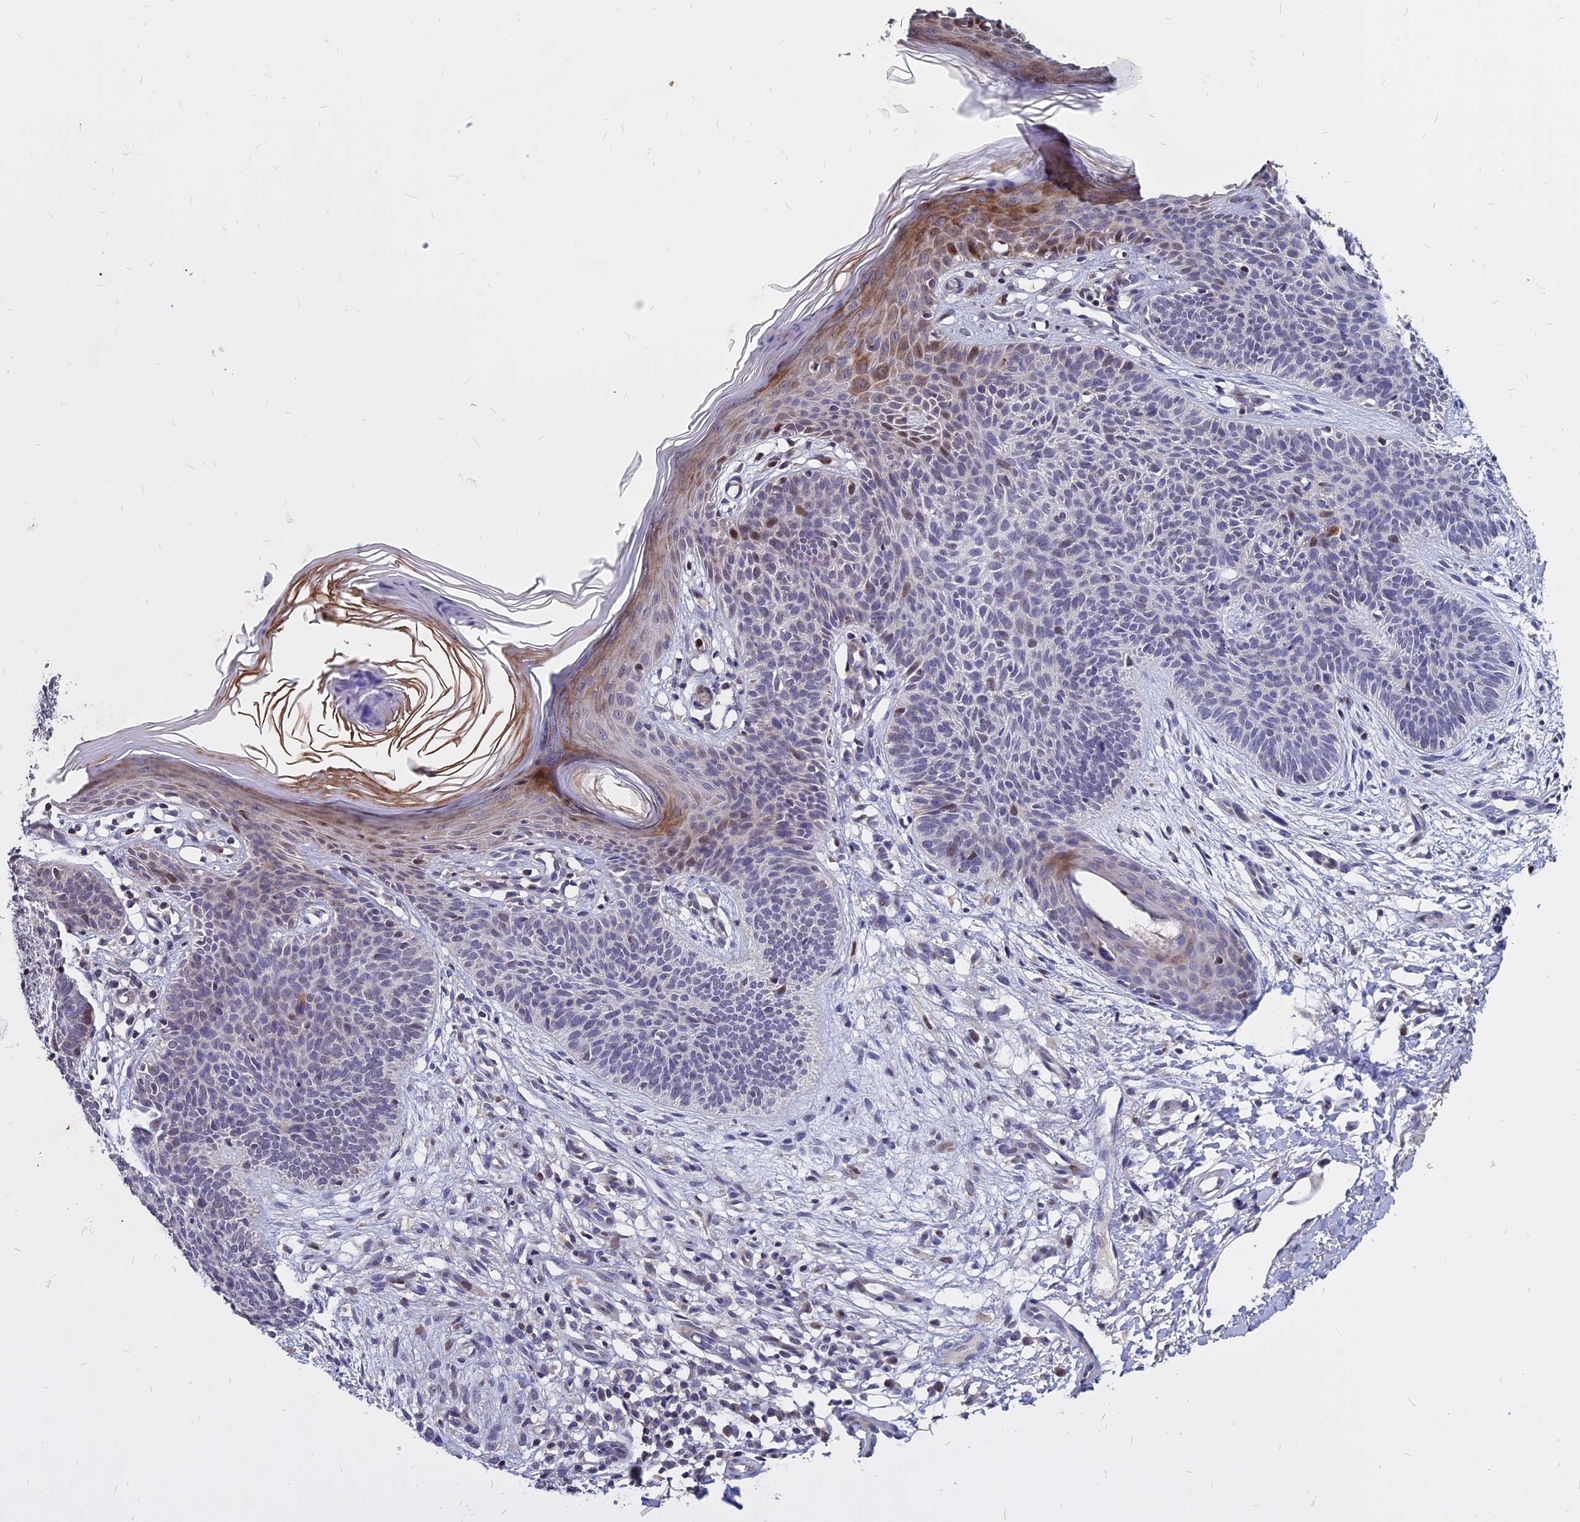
{"staining": {"intensity": "negative", "quantity": "none", "location": "none"}, "tissue": "skin cancer", "cell_type": "Tumor cells", "image_type": "cancer", "snomed": [{"axis": "morphology", "description": "Basal cell carcinoma"}, {"axis": "topography", "description": "Skin"}], "caption": "Human skin cancer (basal cell carcinoma) stained for a protein using IHC exhibits no staining in tumor cells.", "gene": "TMEM263", "patient": {"sex": "female", "age": 66}}